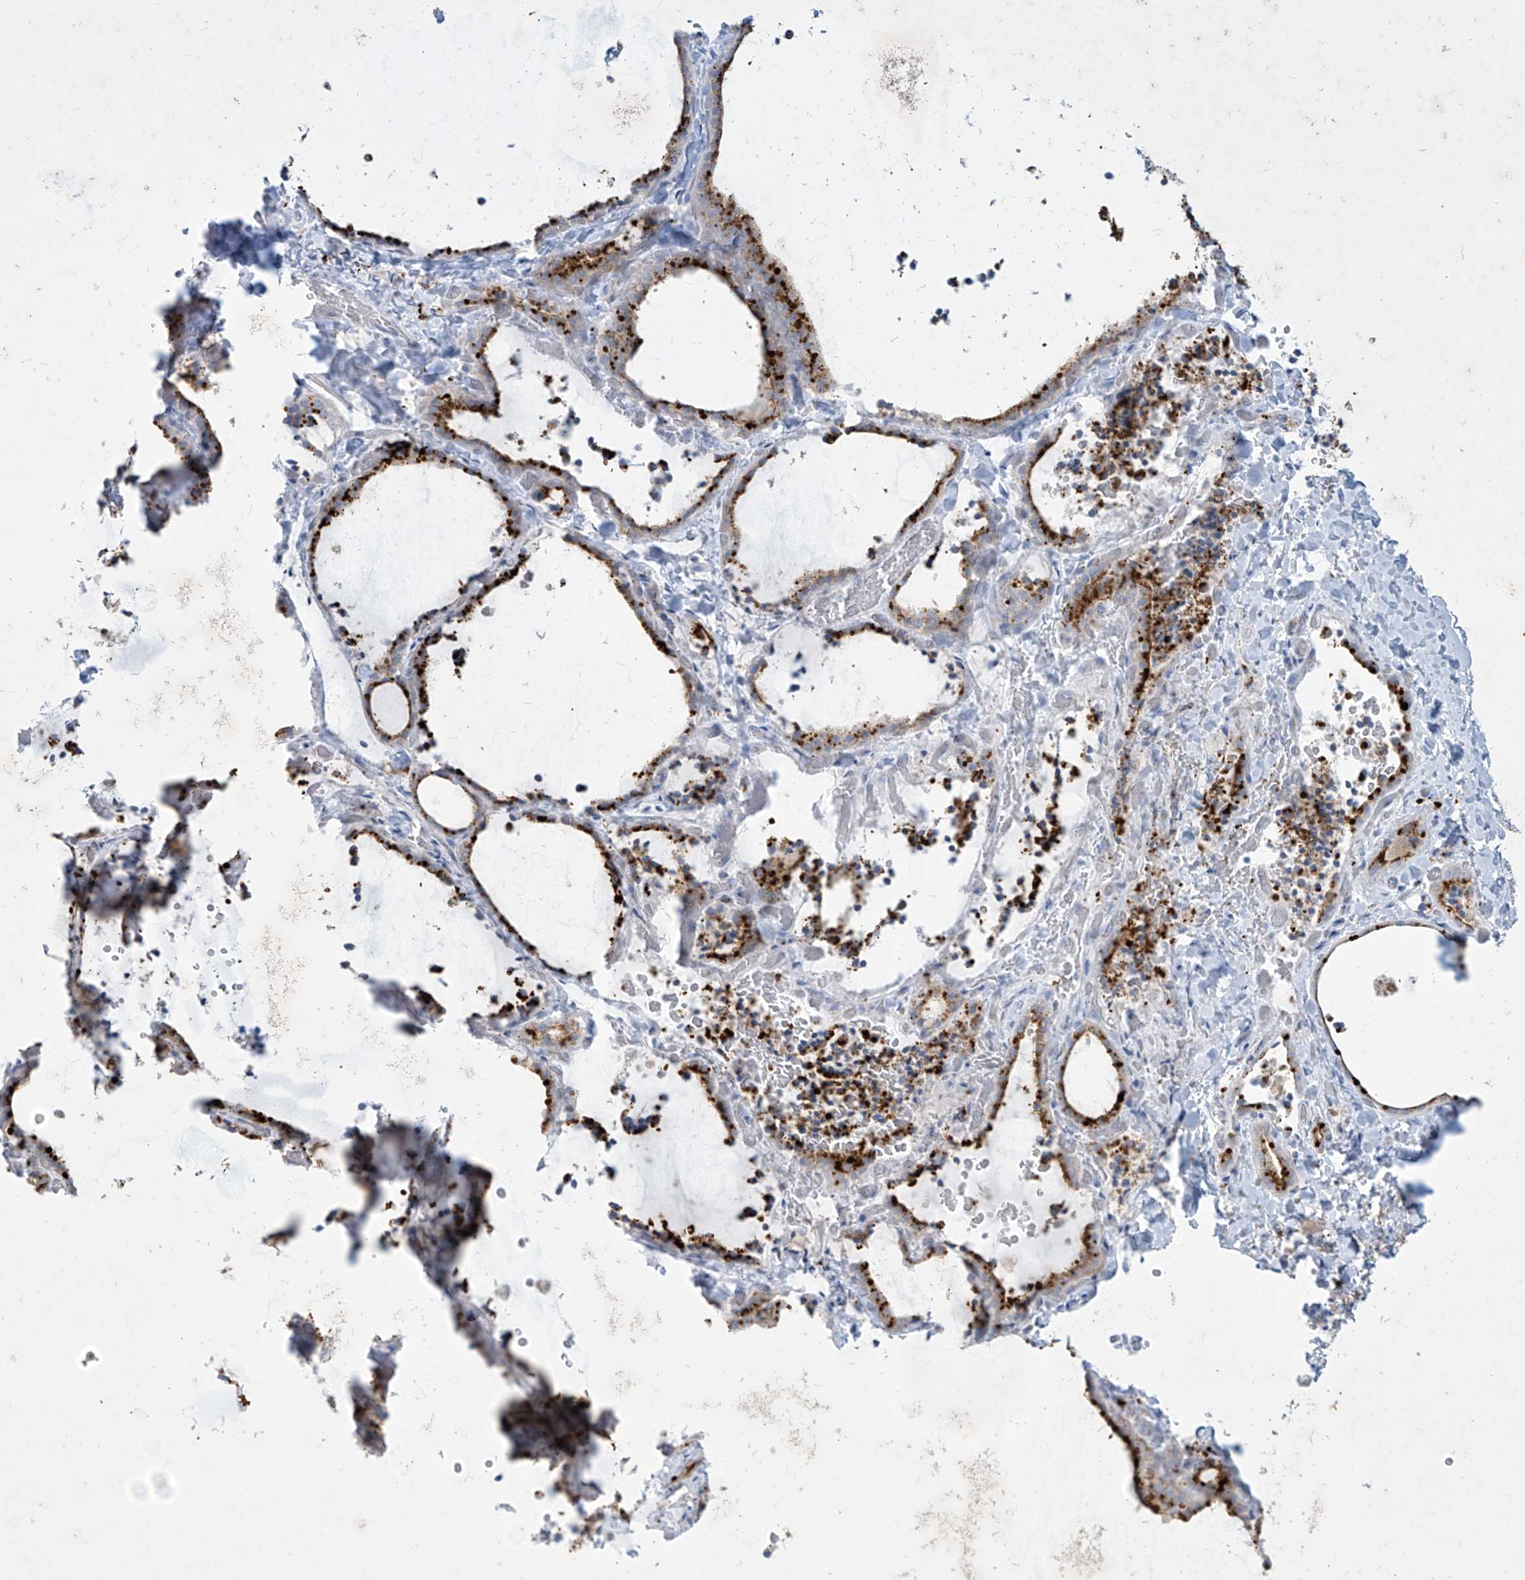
{"staining": {"intensity": "strong", "quantity": ">75%", "location": "cytoplasmic/membranous"}, "tissue": "thyroid gland", "cell_type": "Glandular cells", "image_type": "normal", "snomed": [{"axis": "morphology", "description": "Normal tissue, NOS"}, {"axis": "topography", "description": "Thyroid gland"}], "caption": "Thyroid gland stained for a protein shows strong cytoplasmic/membranous positivity in glandular cells. Nuclei are stained in blue.", "gene": "GPR137C", "patient": {"sex": "female", "age": 22}}